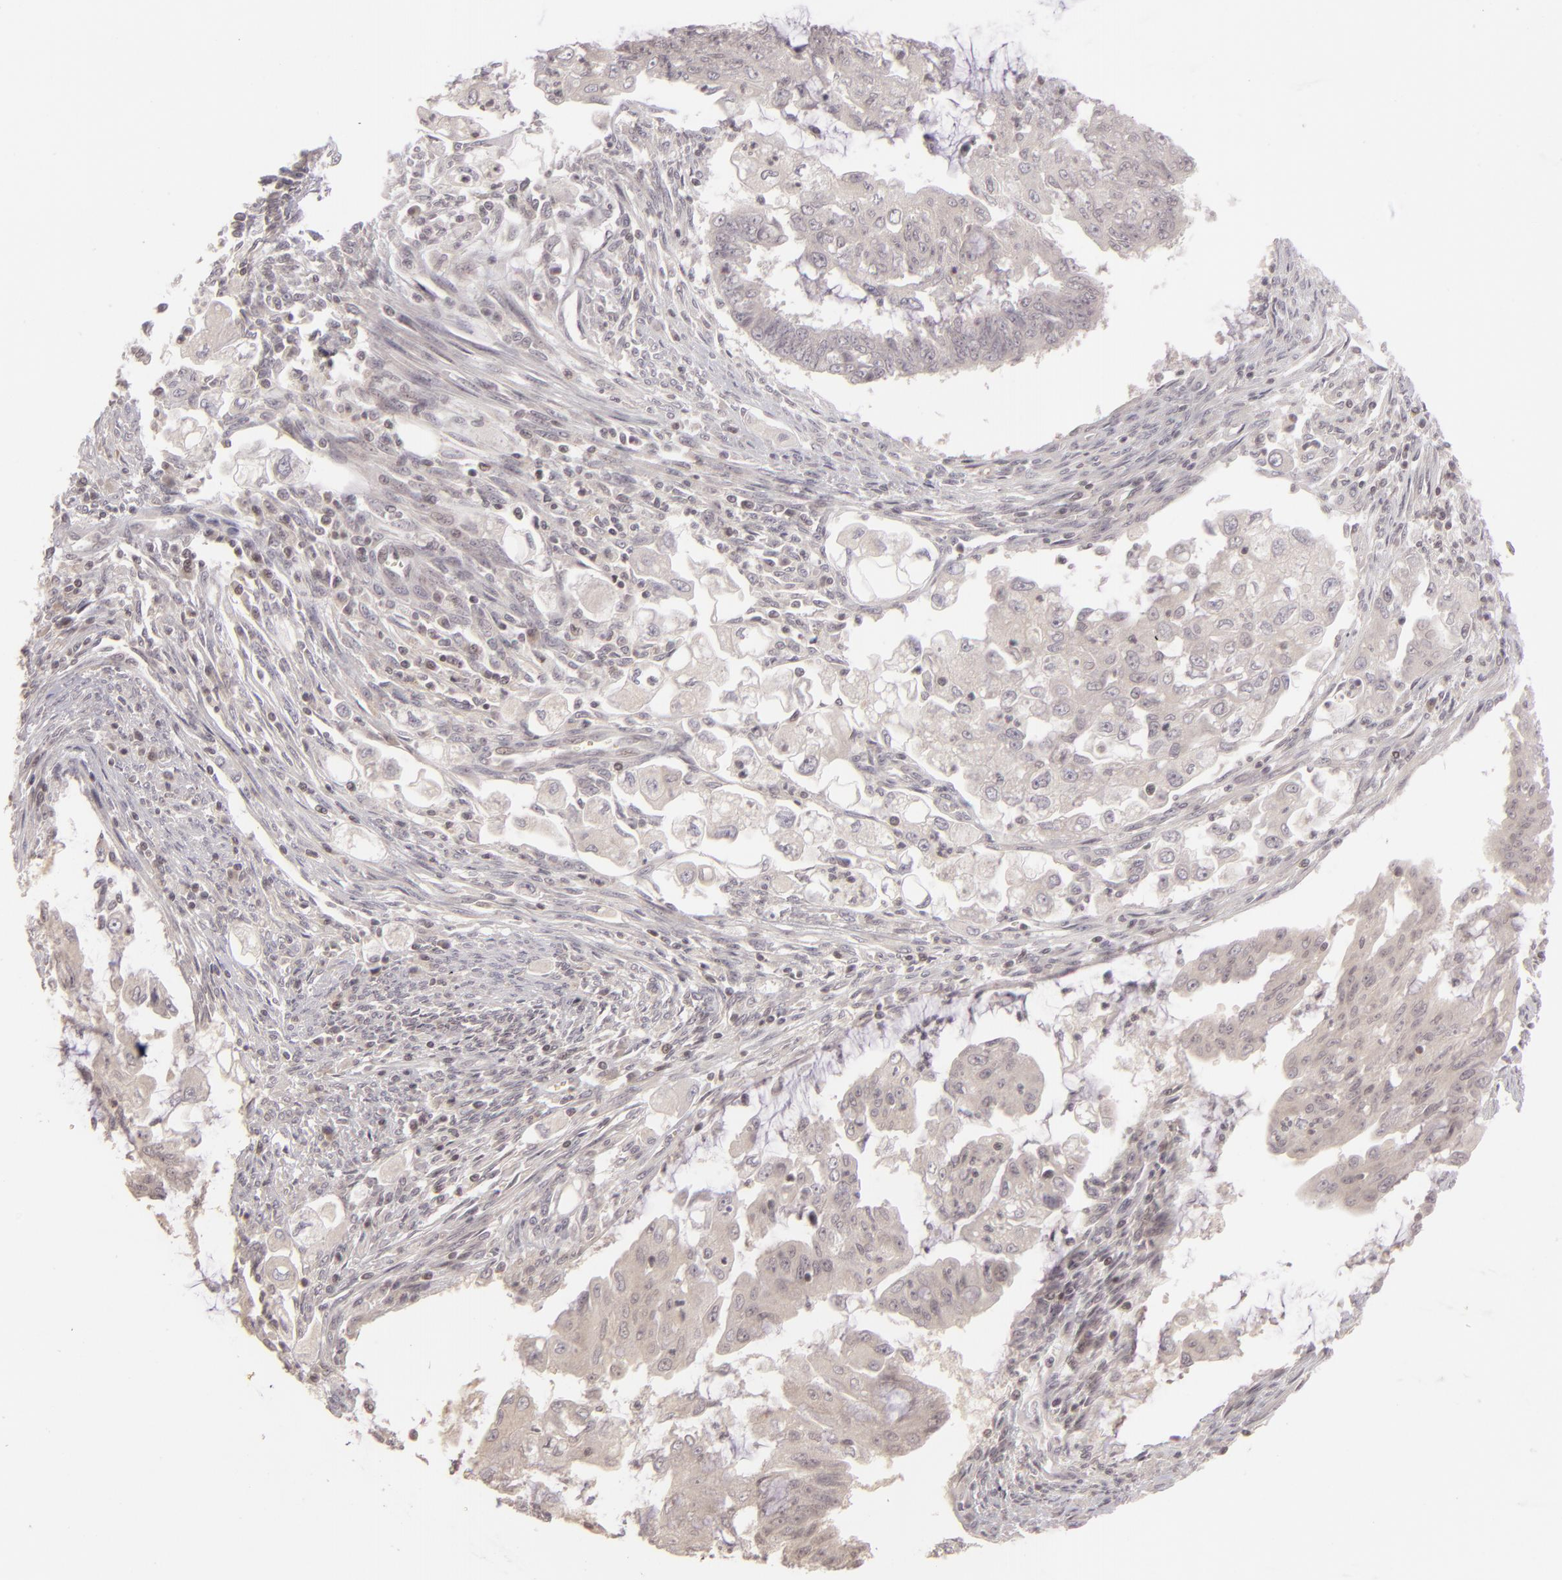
{"staining": {"intensity": "negative", "quantity": "none", "location": "none"}, "tissue": "endometrial cancer", "cell_type": "Tumor cells", "image_type": "cancer", "snomed": [{"axis": "morphology", "description": "Adenocarcinoma, NOS"}, {"axis": "topography", "description": "Endometrium"}], "caption": "Immunohistochemistry (IHC) of human endometrial adenocarcinoma displays no staining in tumor cells. (DAB immunohistochemistry visualized using brightfield microscopy, high magnification).", "gene": "AKAP6", "patient": {"sex": "female", "age": 75}}